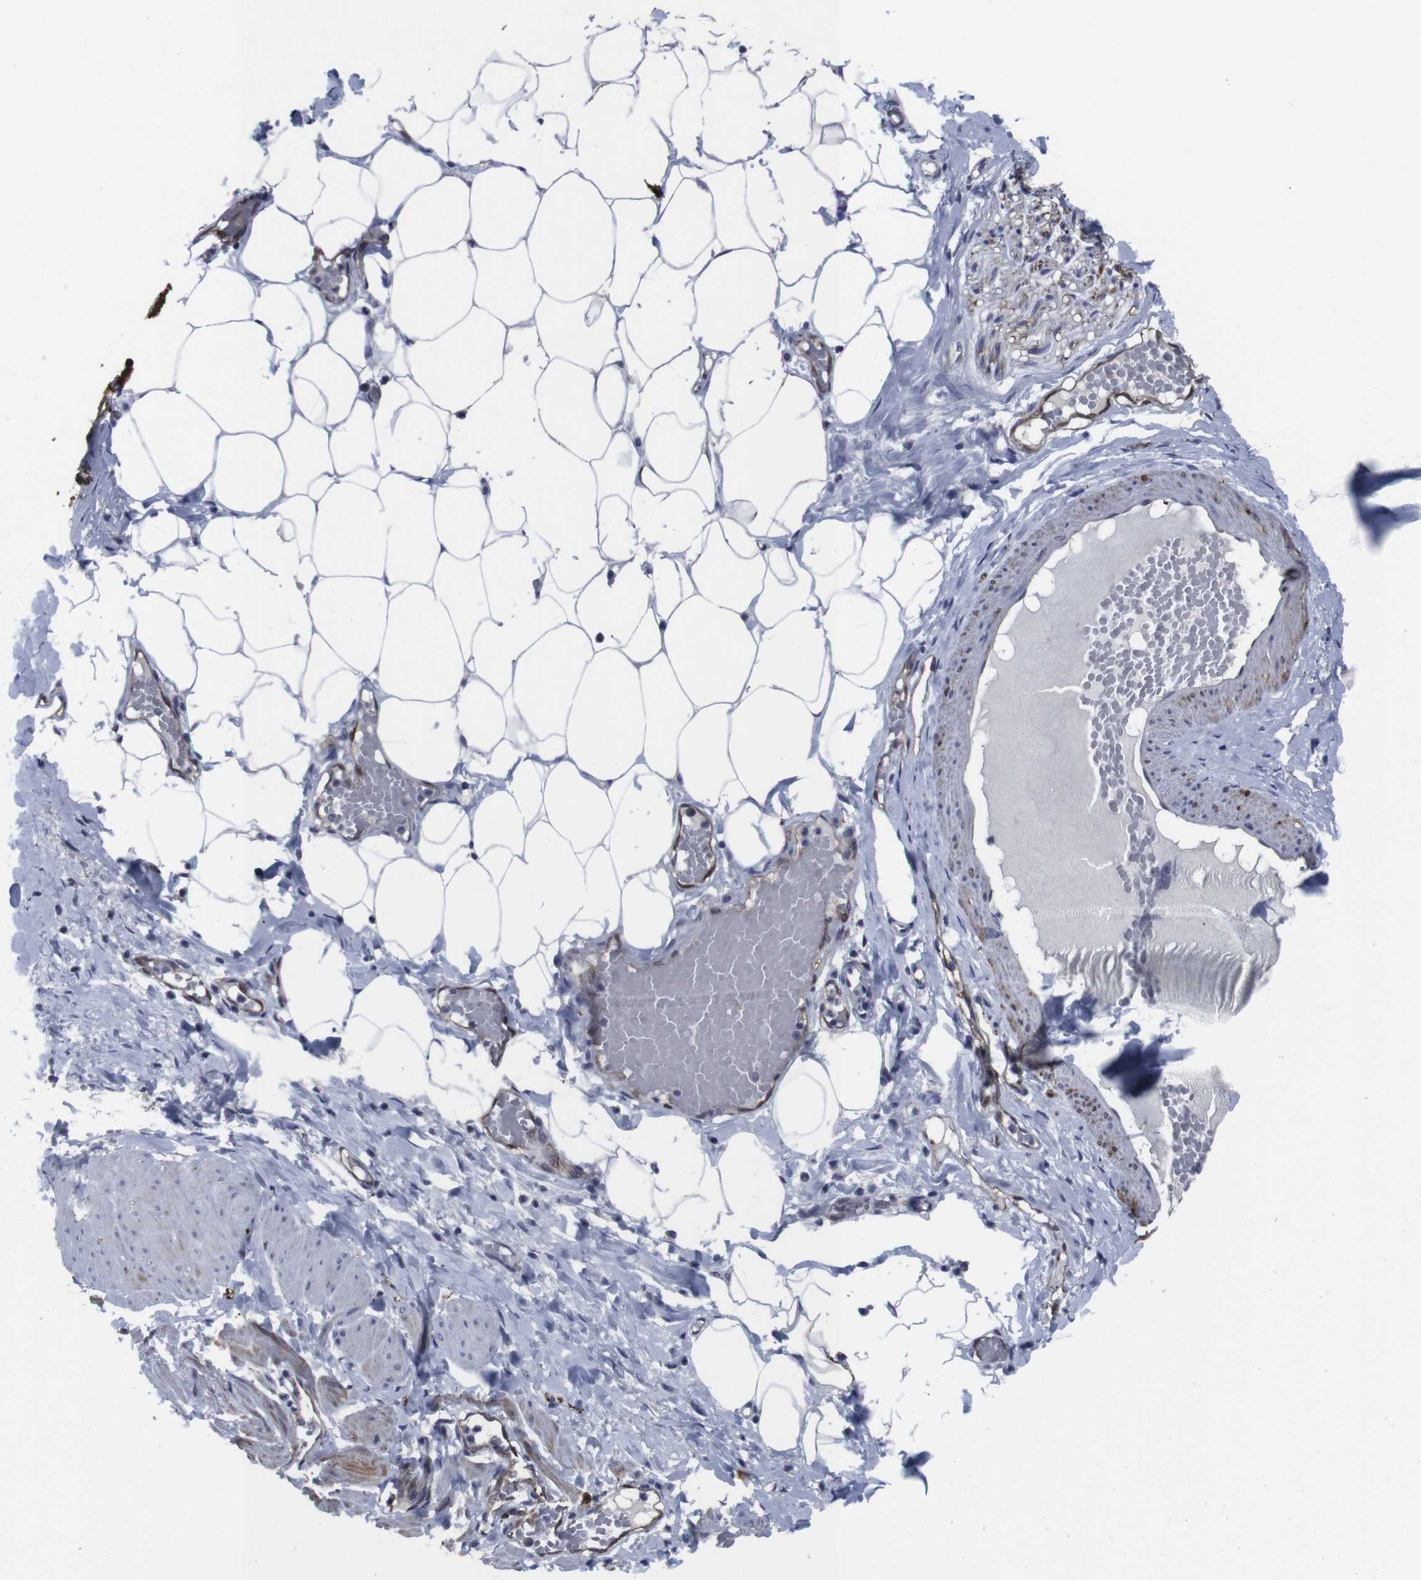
{"staining": {"intensity": "moderate", "quantity": "<25%", "location": "cytoplasmic/membranous"}, "tissue": "adipose tissue", "cell_type": "Adipocytes", "image_type": "normal", "snomed": [{"axis": "morphology", "description": "Normal tissue, NOS"}, {"axis": "topography", "description": "Soft tissue"}, {"axis": "topography", "description": "Vascular tissue"}], "caption": "Protein positivity by immunohistochemistry reveals moderate cytoplasmic/membranous positivity in about <25% of adipocytes in unremarkable adipose tissue. The staining was performed using DAB (3,3'-diaminobenzidine) to visualize the protein expression in brown, while the nuclei were stained in blue with hematoxylin (Magnification: 20x).", "gene": "SNCG", "patient": {"sex": "female", "age": 35}}